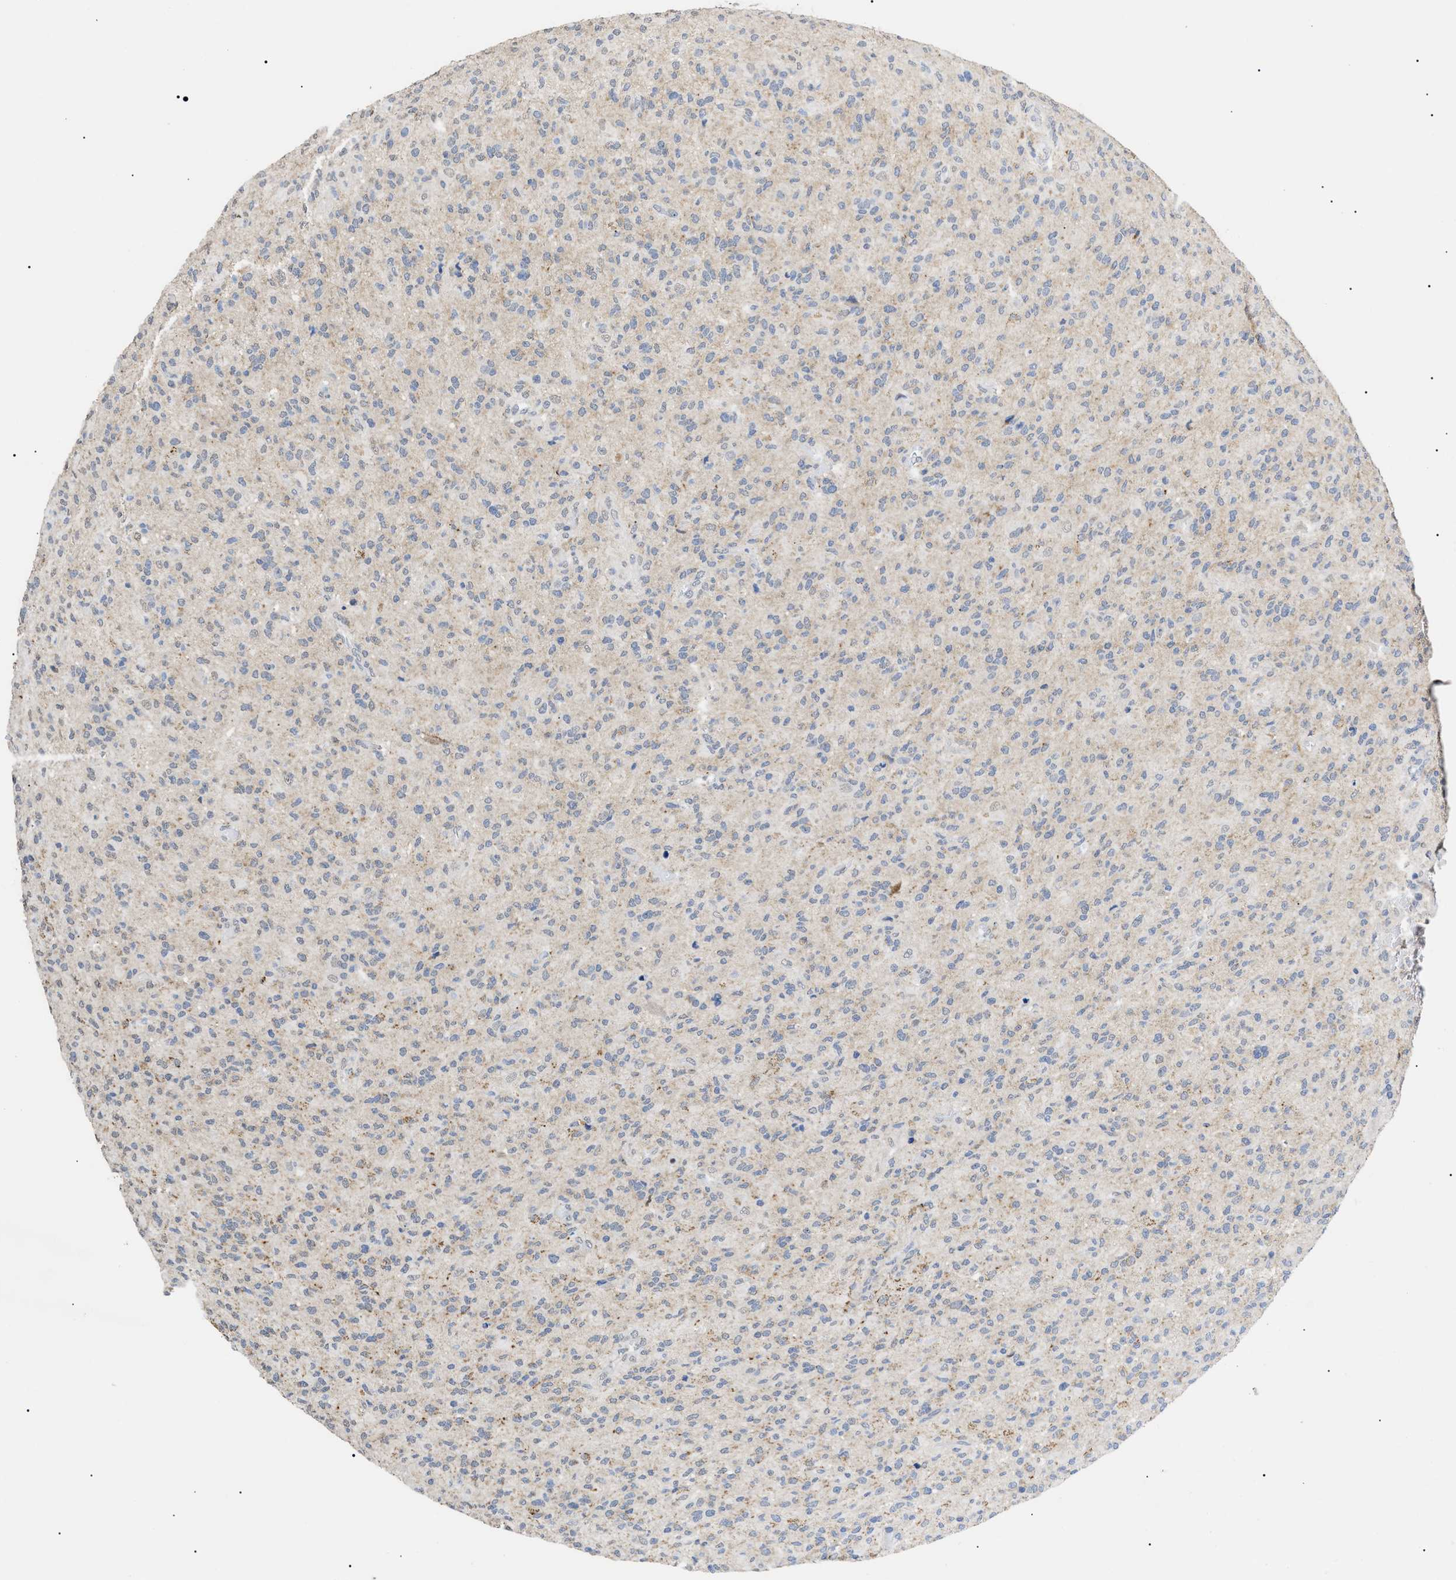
{"staining": {"intensity": "negative", "quantity": "none", "location": "none"}, "tissue": "glioma", "cell_type": "Tumor cells", "image_type": "cancer", "snomed": [{"axis": "morphology", "description": "Glioma, malignant, High grade"}, {"axis": "topography", "description": "Brain"}], "caption": "IHC image of human glioma stained for a protein (brown), which shows no positivity in tumor cells.", "gene": "SFXN5", "patient": {"sex": "male", "age": 71}}